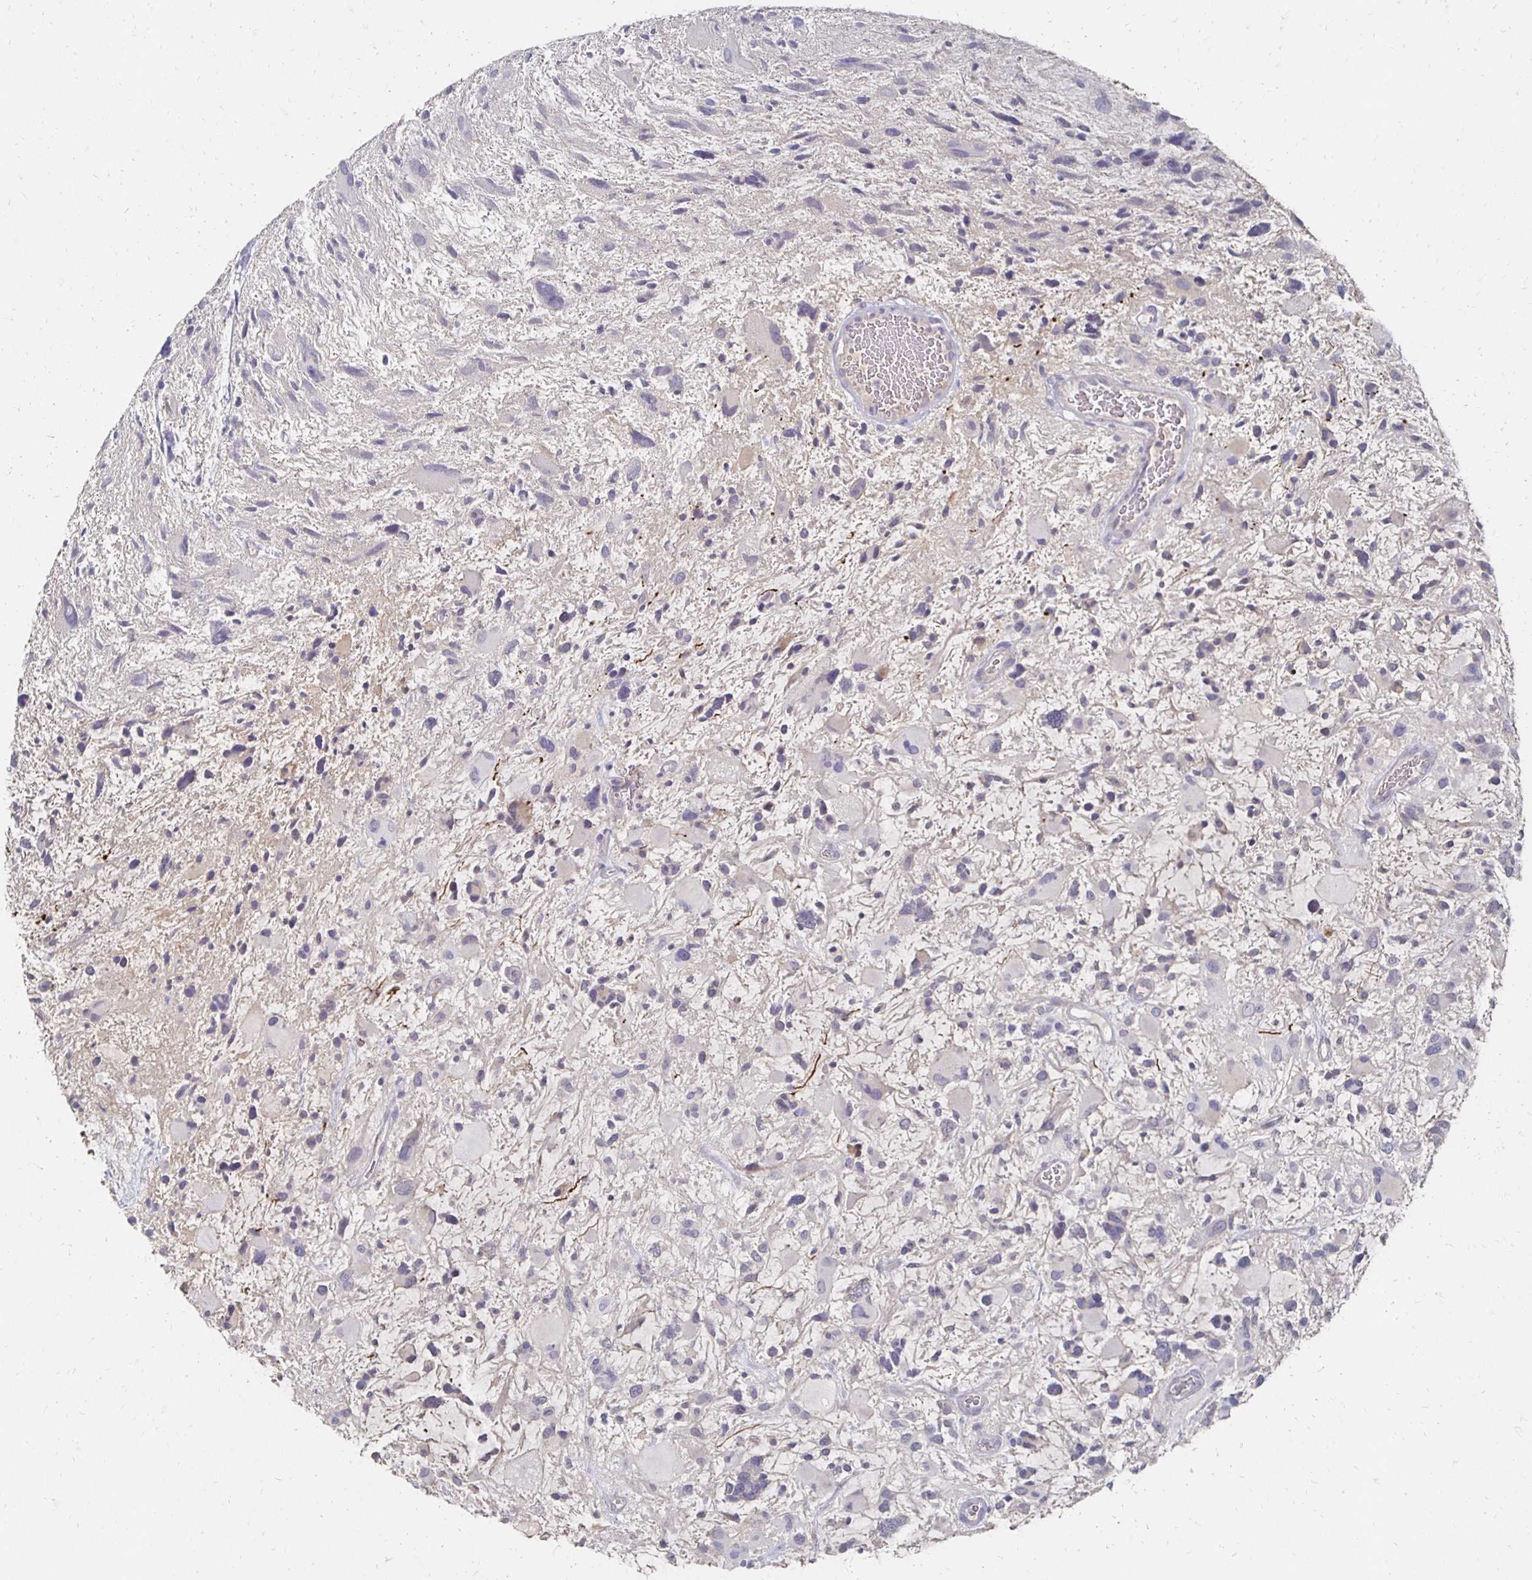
{"staining": {"intensity": "negative", "quantity": "none", "location": "none"}, "tissue": "glioma", "cell_type": "Tumor cells", "image_type": "cancer", "snomed": [{"axis": "morphology", "description": "Glioma, malignant, High grade"}, {"axis": "topography", "description": "Brain"}], "caption": "A micrograph of glioma stained for a protein shows no brown staining in tumor cells.", "gene": "ZNF727", "patient": {"sex": "female", "age": 11}}